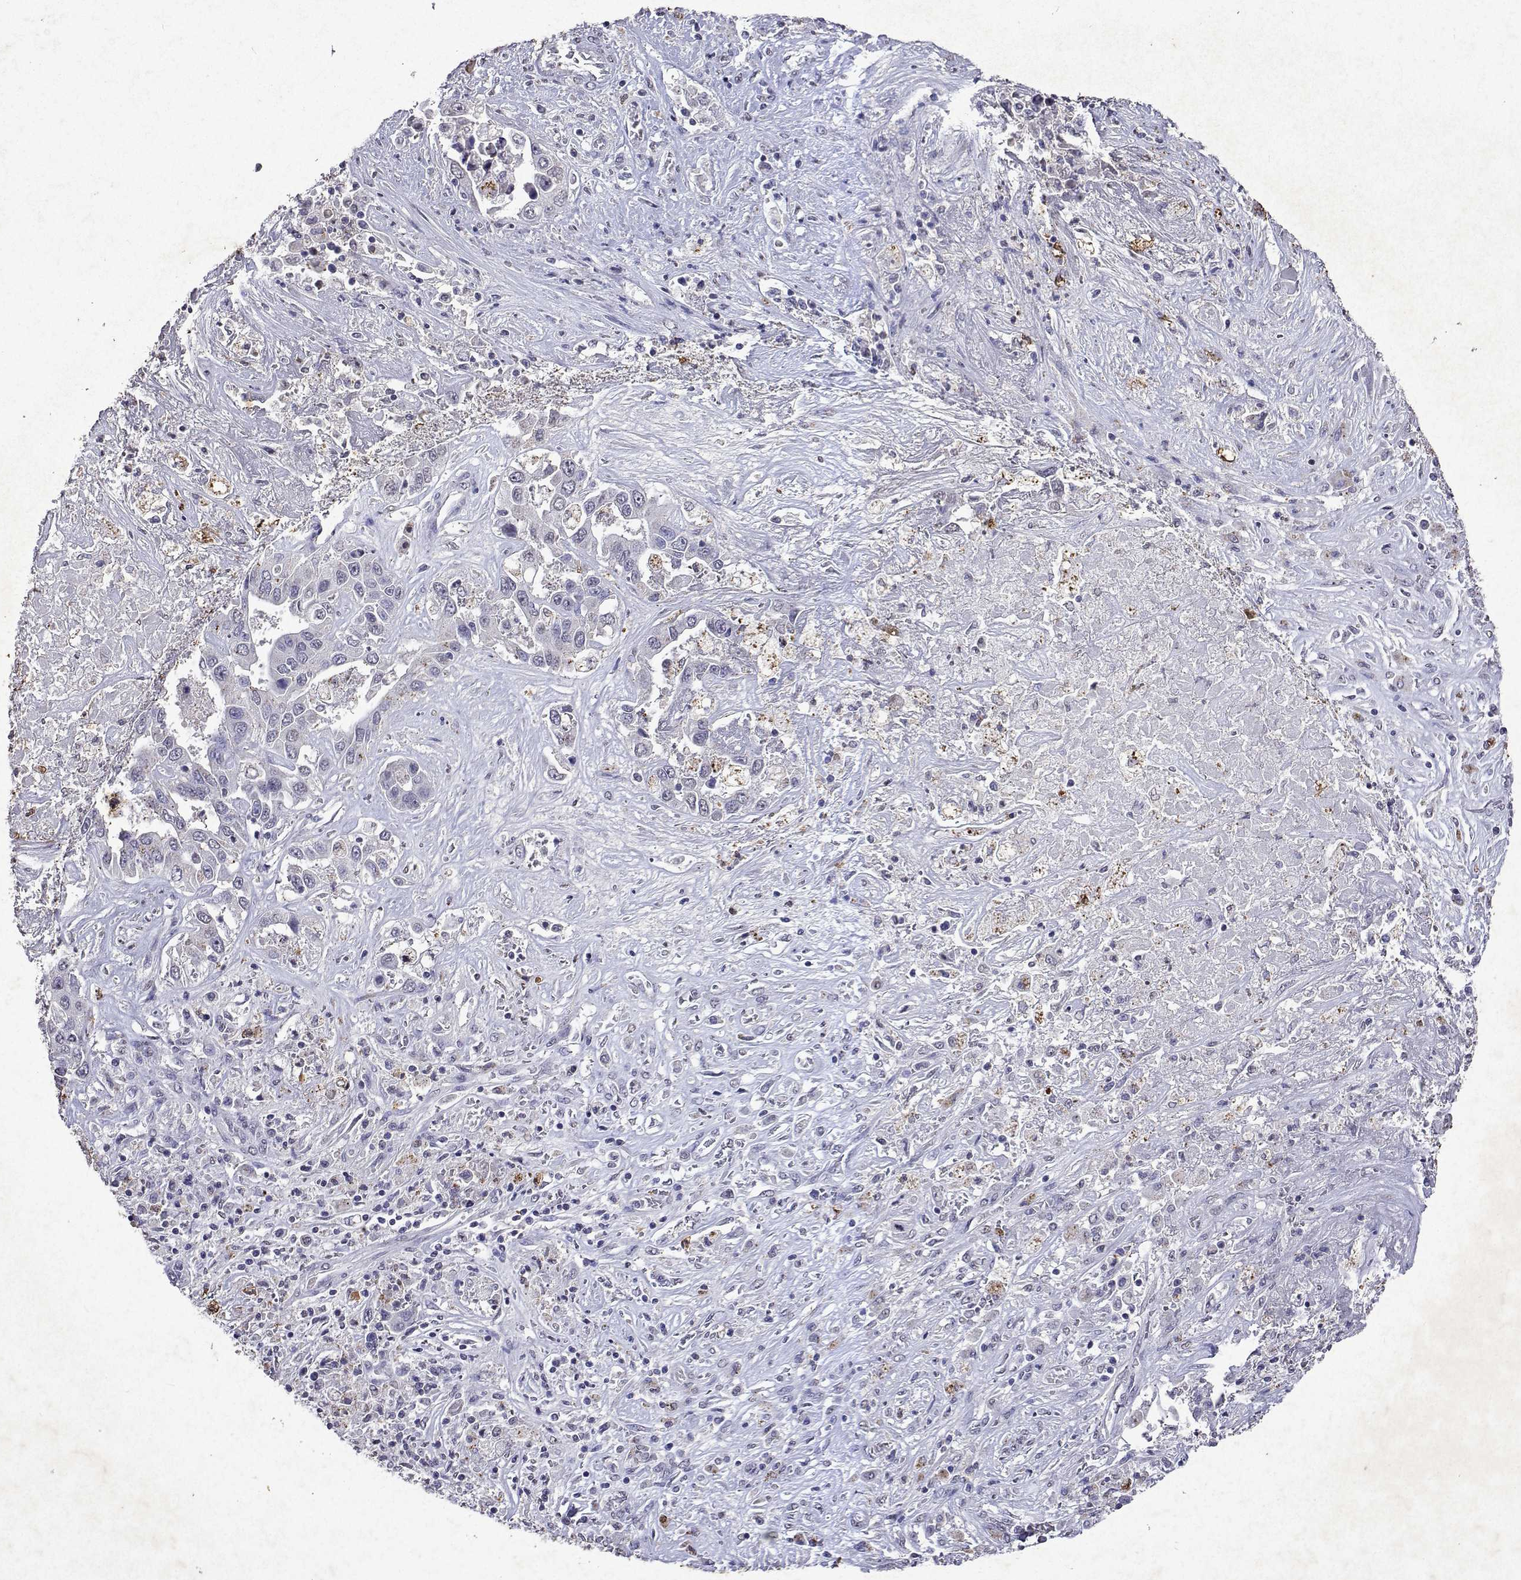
{"staining": {"intensity": "negative", "quantity": "none", "location": "none"}, "tissue": "liver cancer", "cell_type": "Tumor cells", "image_type": "cancer", "snomed": [{"axis": "morphology", "description": "Cholangiocarcinoma"}, {"axis": "topography", "description": "Liver"}], "caption": "Immunohistochemistry (IHC) of liver cancer demonstrates no staining in tumor cells. (DAB immunohistochemistry visualized using brightfield microscopy, high magnification).", "gene": "DUSP28", "patient": {"sex": "female", "age": 52}}